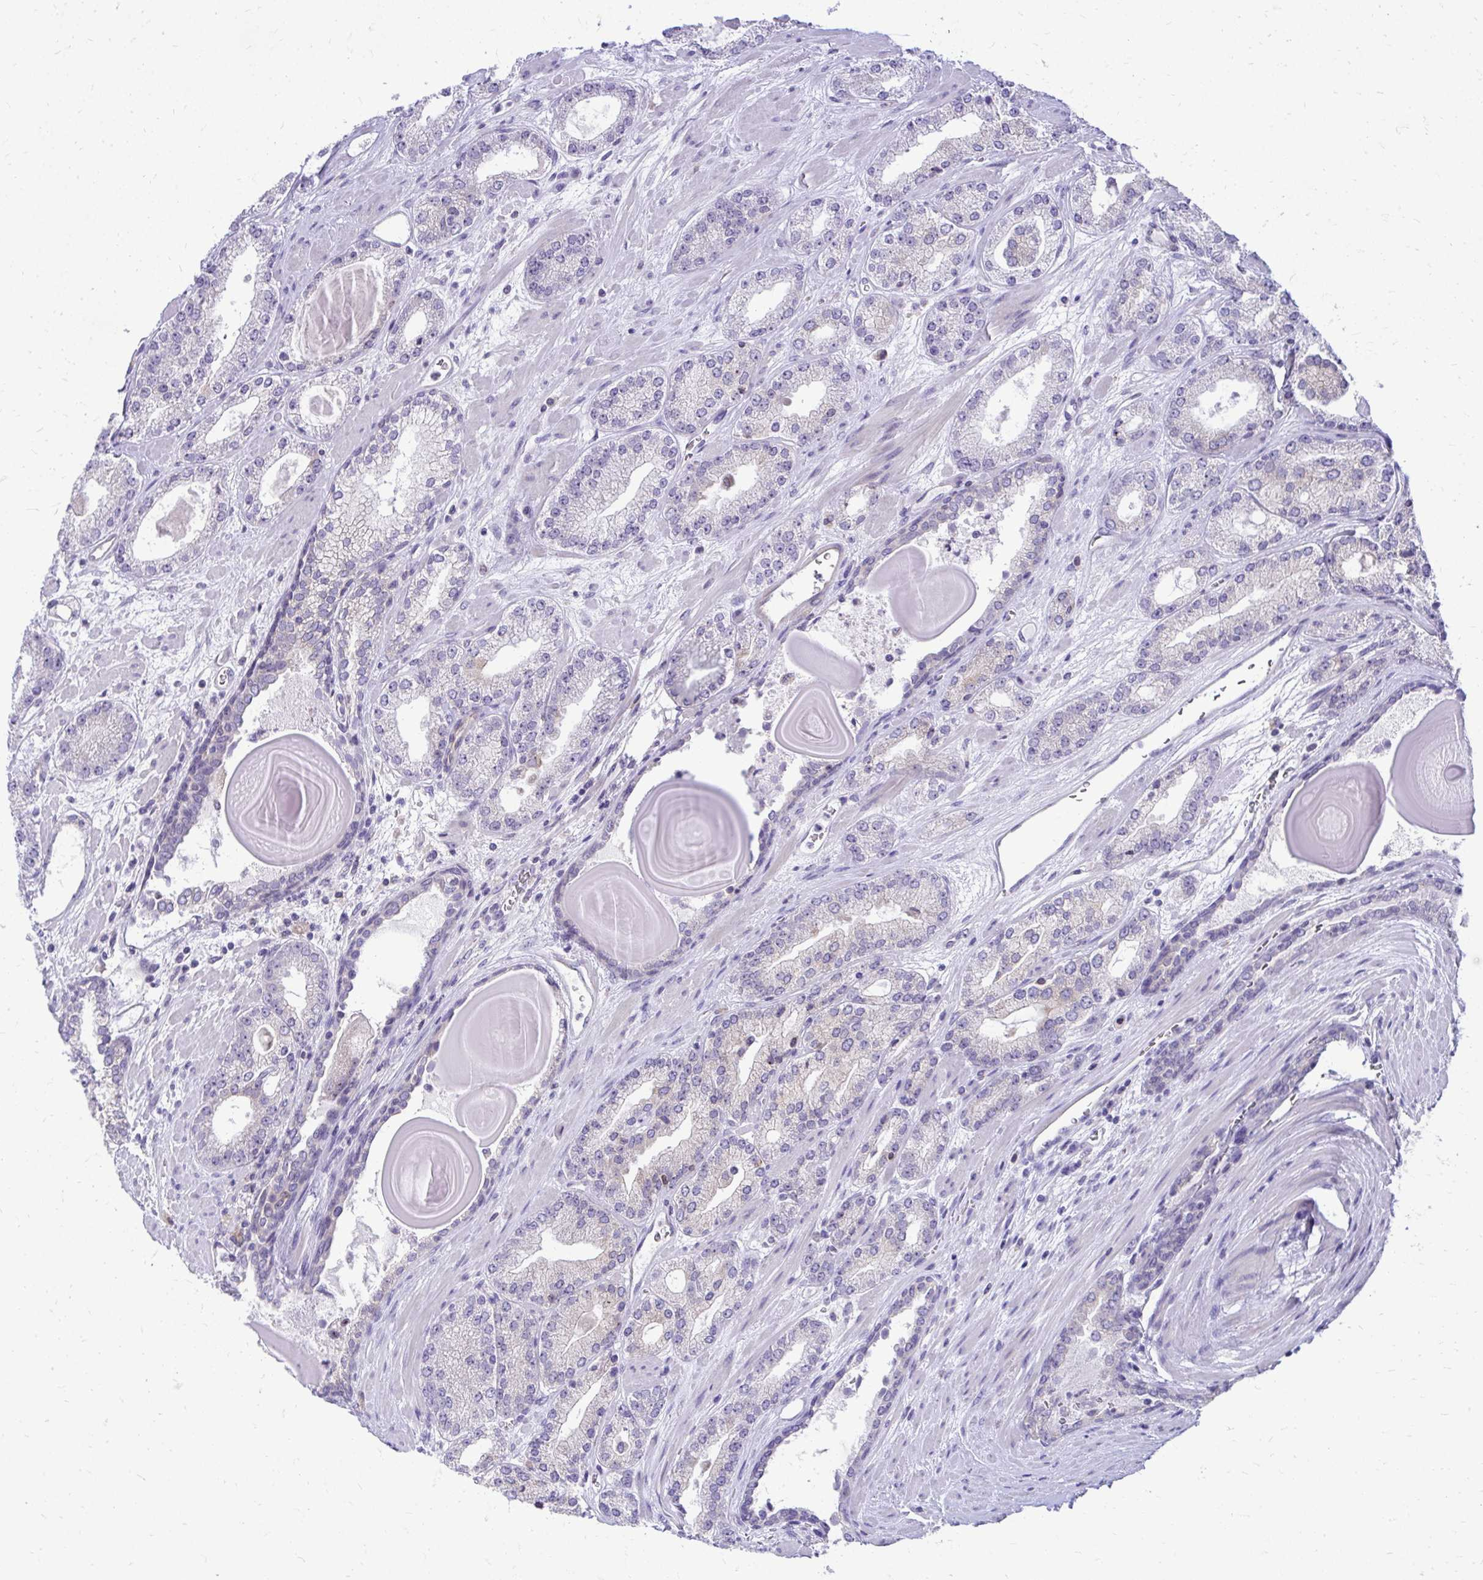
{"staining": {"intensity": "negative", "quantity": "none", "location": "none"}, "tissue": "prostate cancer", "cell_type": "Tumor cells", "image_type": "cancer", "snomed": [{"axis": "morphology", "description": "Adenocarcinoma, High grade"}, {"axis": "topography", "description": "Prostate"}], "caption": "Tumor cells are negative for protein expression in human prostate cancer. (Immunohistochemistry, brightfield microscopy, high magnification).", "gene": "NIFK", "patient": {"sex": "male", "age": 64}}